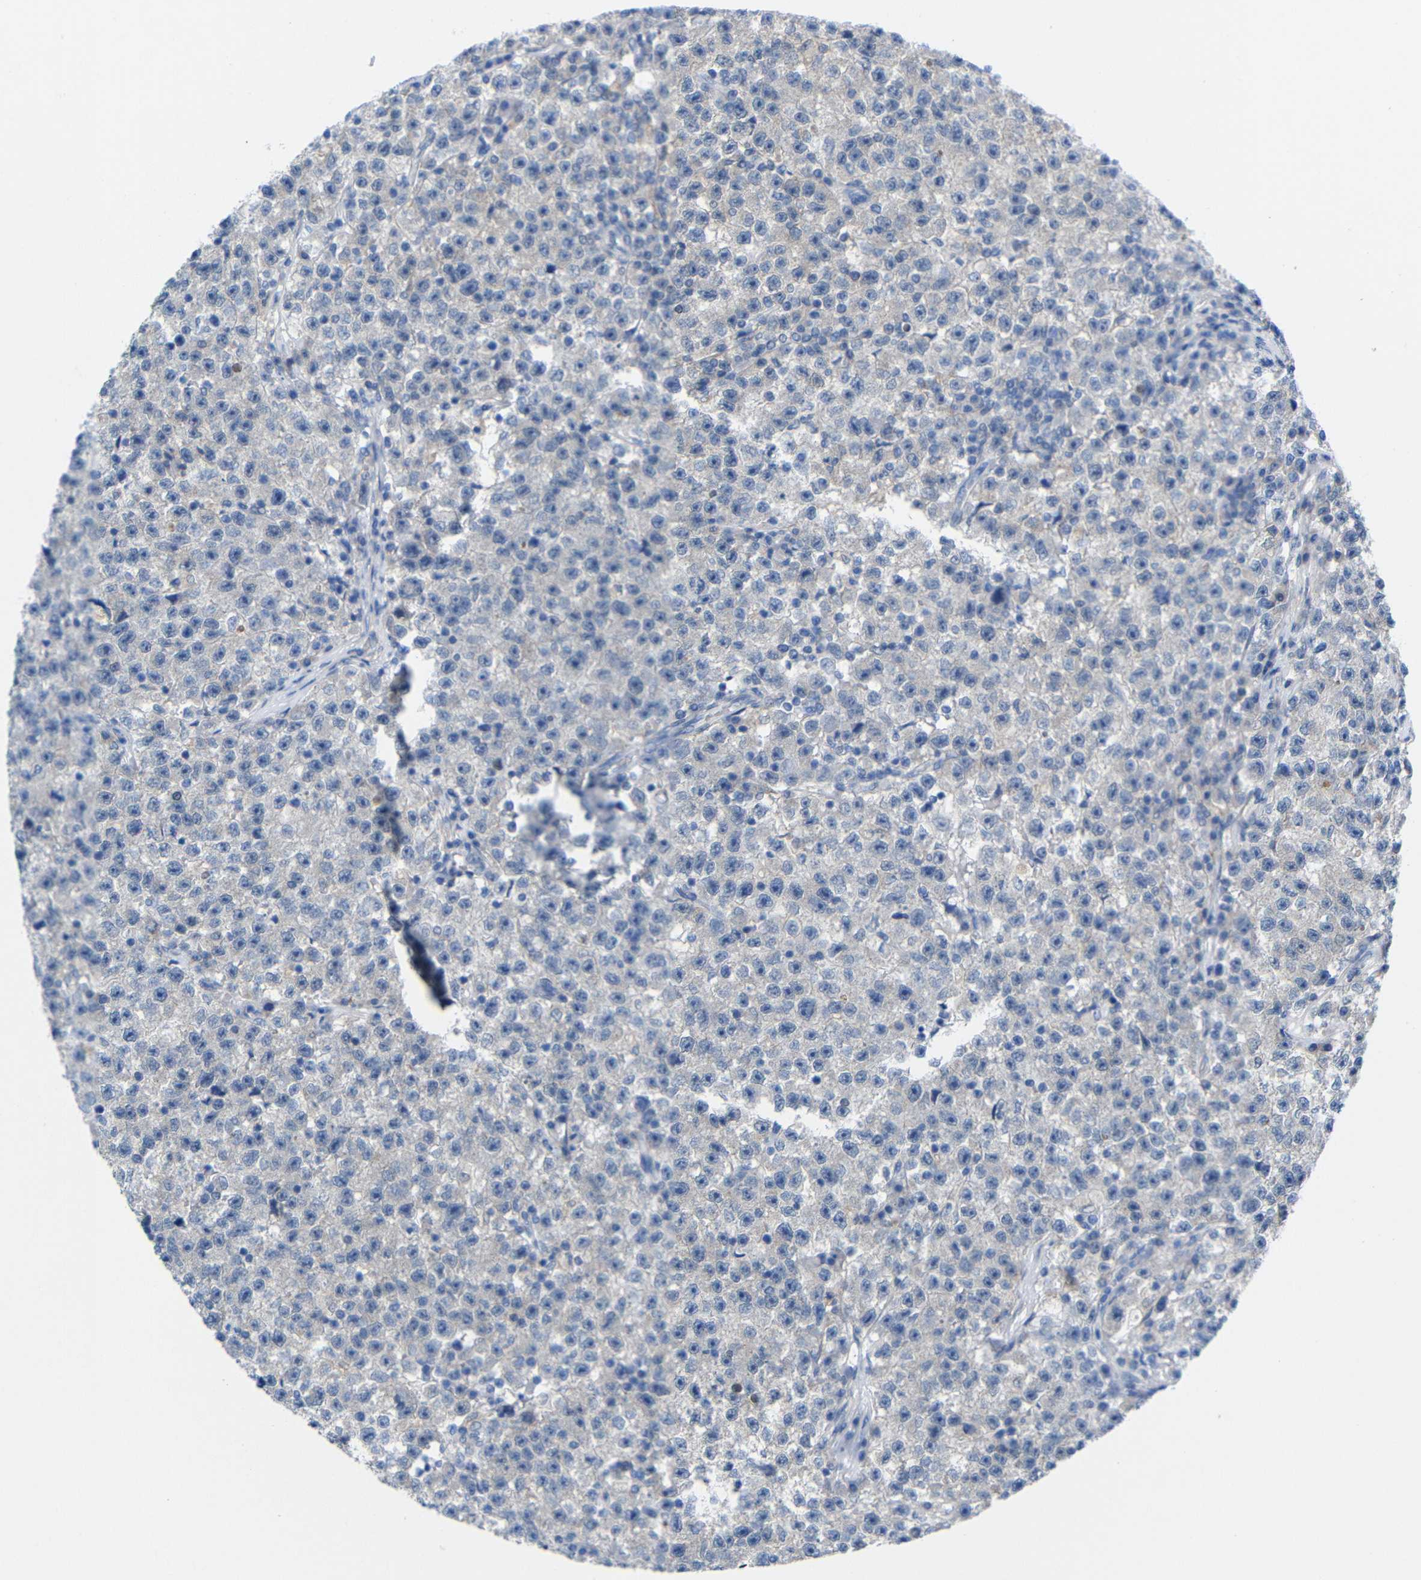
{"staining": {"intensity": "negative", "quantity": "none", "location": "none"}, "tissue": "testis cancer", "cell_type": "Tumor cells", "image_type": "cancer", "snomed": [{"axis": "morphology", "description": "Seminoma, NOS"}, {"axis": "topography", "description": "Testis"}], "caption": "This is a micrograph of IHC staining of testis cancer, which shows no expression in tumor cells.", "gene": "PEBP1", "patient": {"sex": "male", "age": 22}}